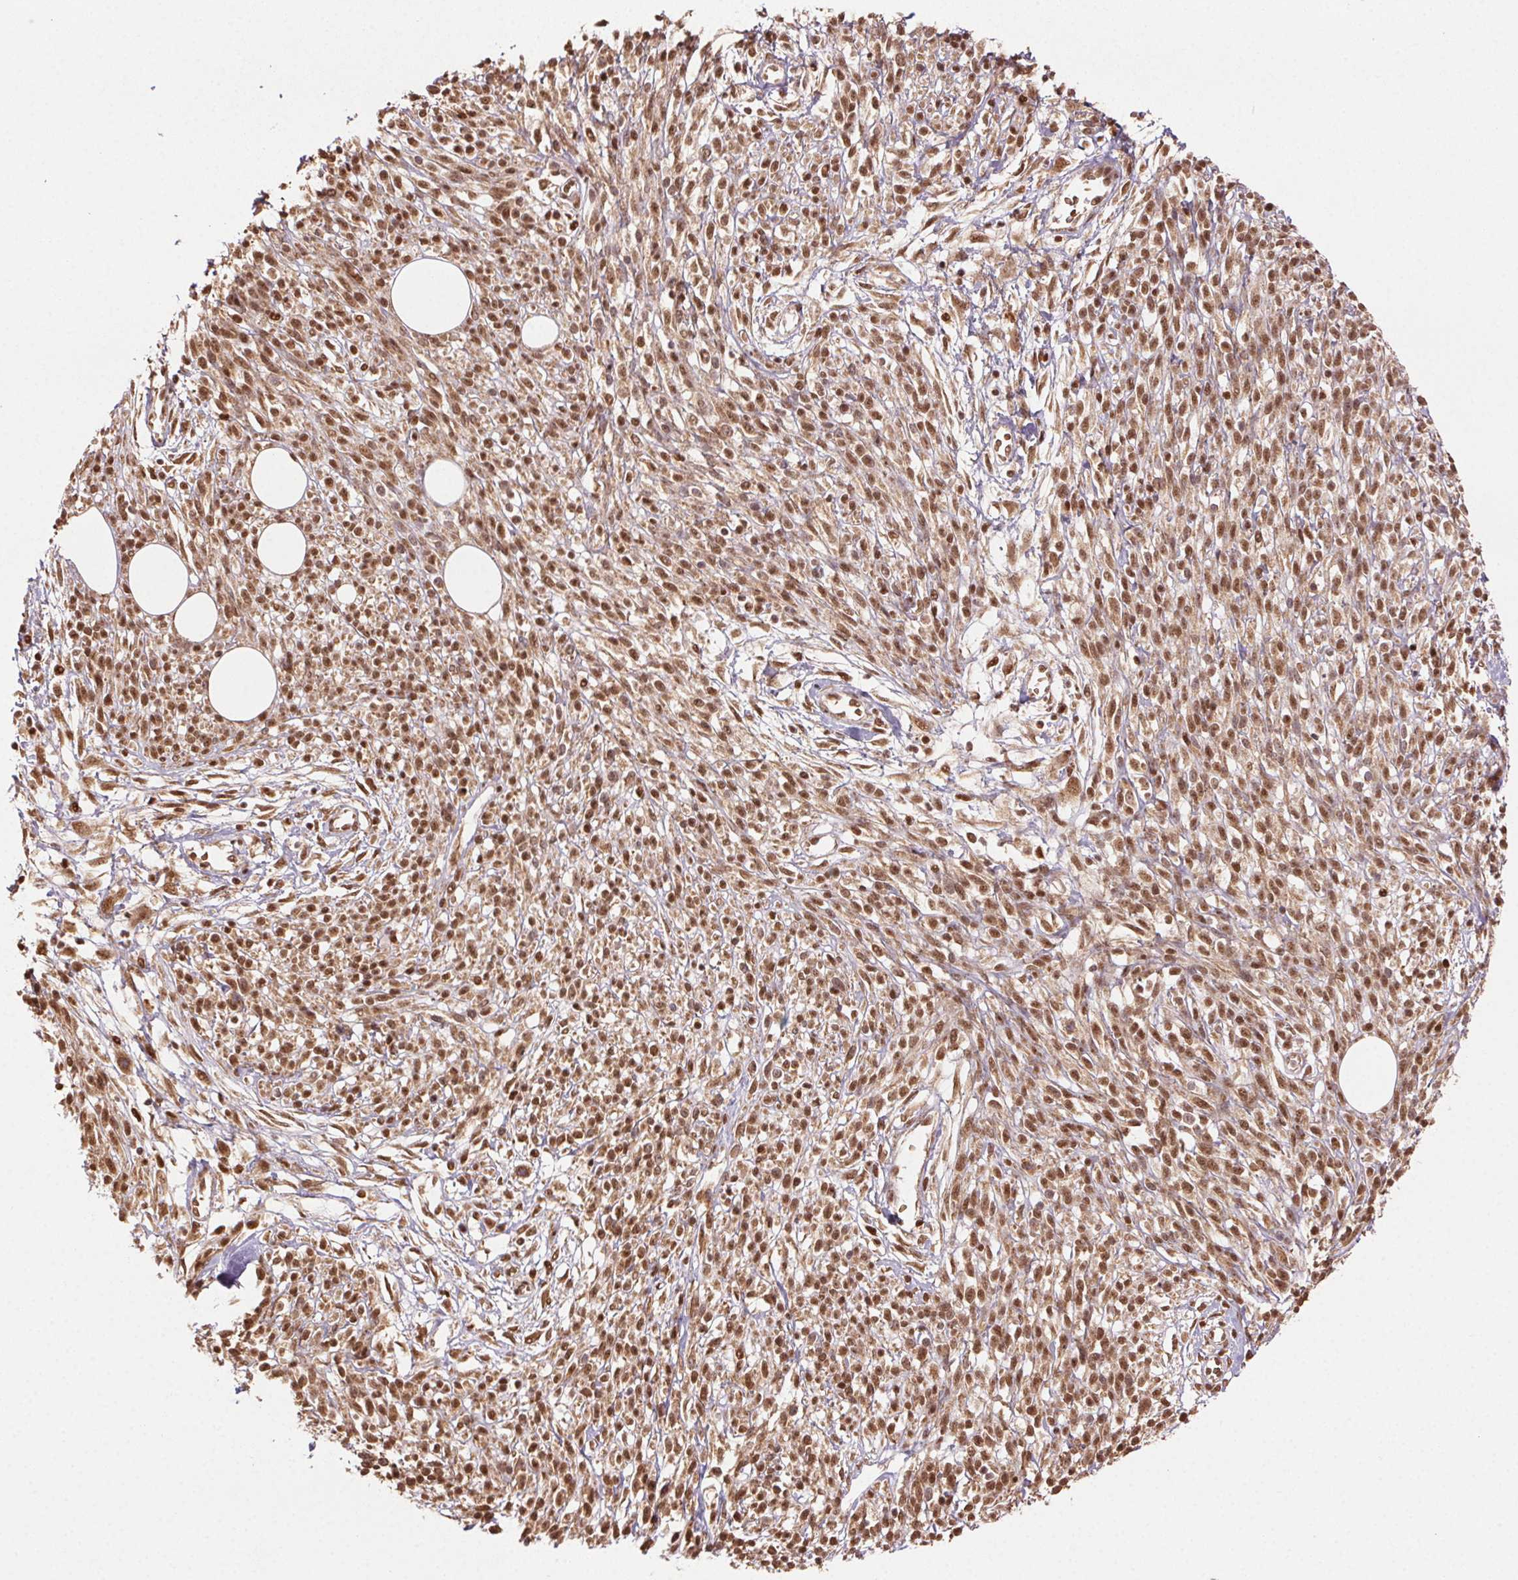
{"staining": {"intensity": "moderate", "quantity": ">75%", "location": "nuclear"}, "tissue": "melanoma", "cell_type": "Tumor cells", "image_type": "cancer", "snomed": [{"axis": "morphology", "description": "Malignant melanoma, NOS"}, {"axis": "topography", "description": "Skin"}, {"axis": "topography", "description": "Skin of trunk"}], "caption": "This image reveals malignant melanoma stained with IHC to label a protein in brown. The nuclear of tumor cells show moderate positivity for the protein. Nuclei are counter-stained blue.", "gene": "TREML4", "patient": {"sex": "male", "age": 74}}